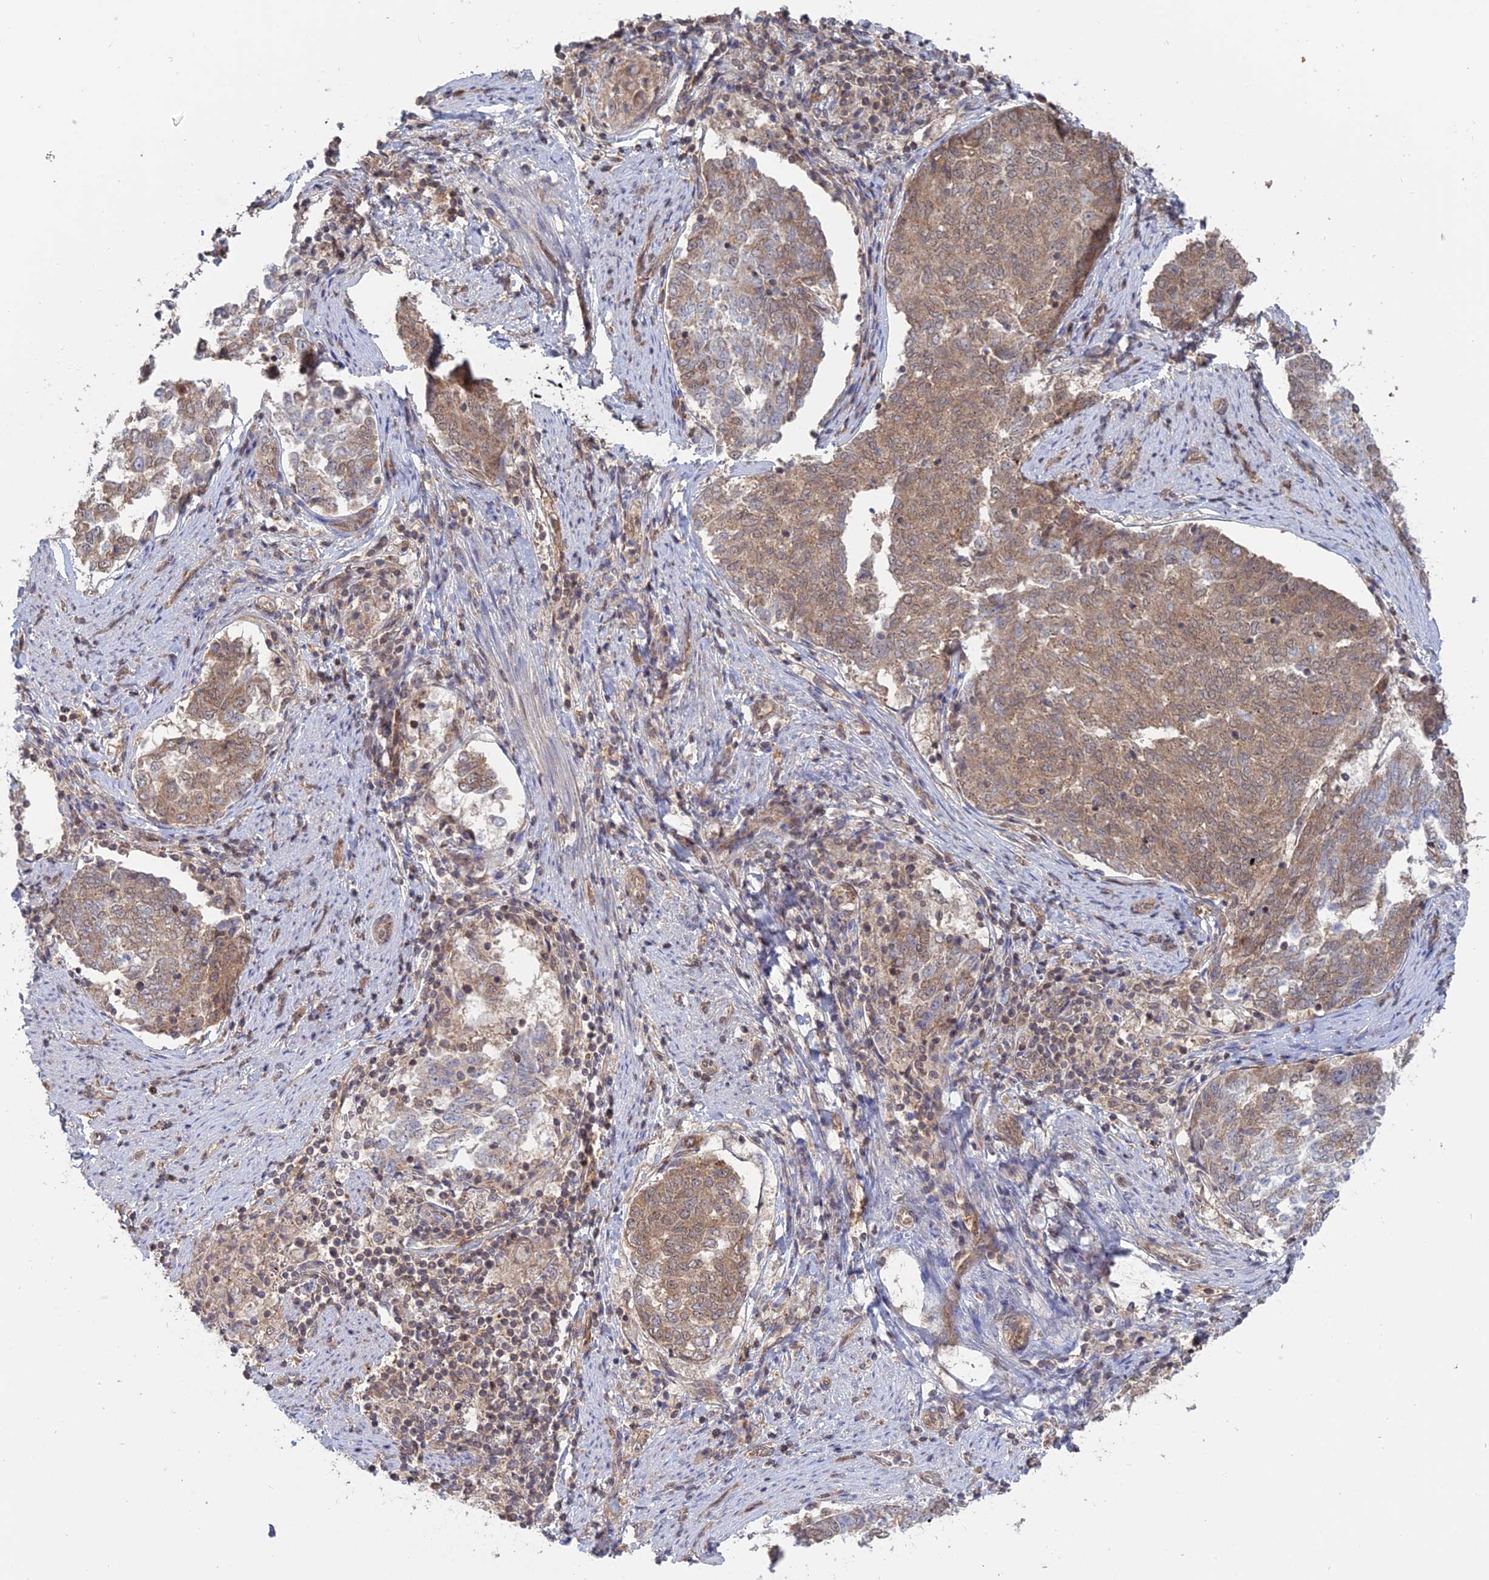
{"staining": {"intensity": "moderate", "quantity": ">75%", "location": "cytoplasmic/membranous"}, "tissue": "endometrial cancer", "cell_type": "Tumor cells", "image_type": "cancer", "snomed": [{"axis": "morphology", "description": "Adenocarcinoma, NOS"}, {"axis": "topography", "description": "Endometrium"}], "caption": "Adenocarcinoma (endometrial) tissue reveals moderate cytoplasmic/membranous expression in about >75% of tumor cells The protein of interest is stained brown, and the nuclei are stained in blue (DAB (3,3'-diaminobenzidine) IHC with brightfield microscopy, high magnification).", "gene": "PKIG", "patient": {"sex": "female", "age": 80}}